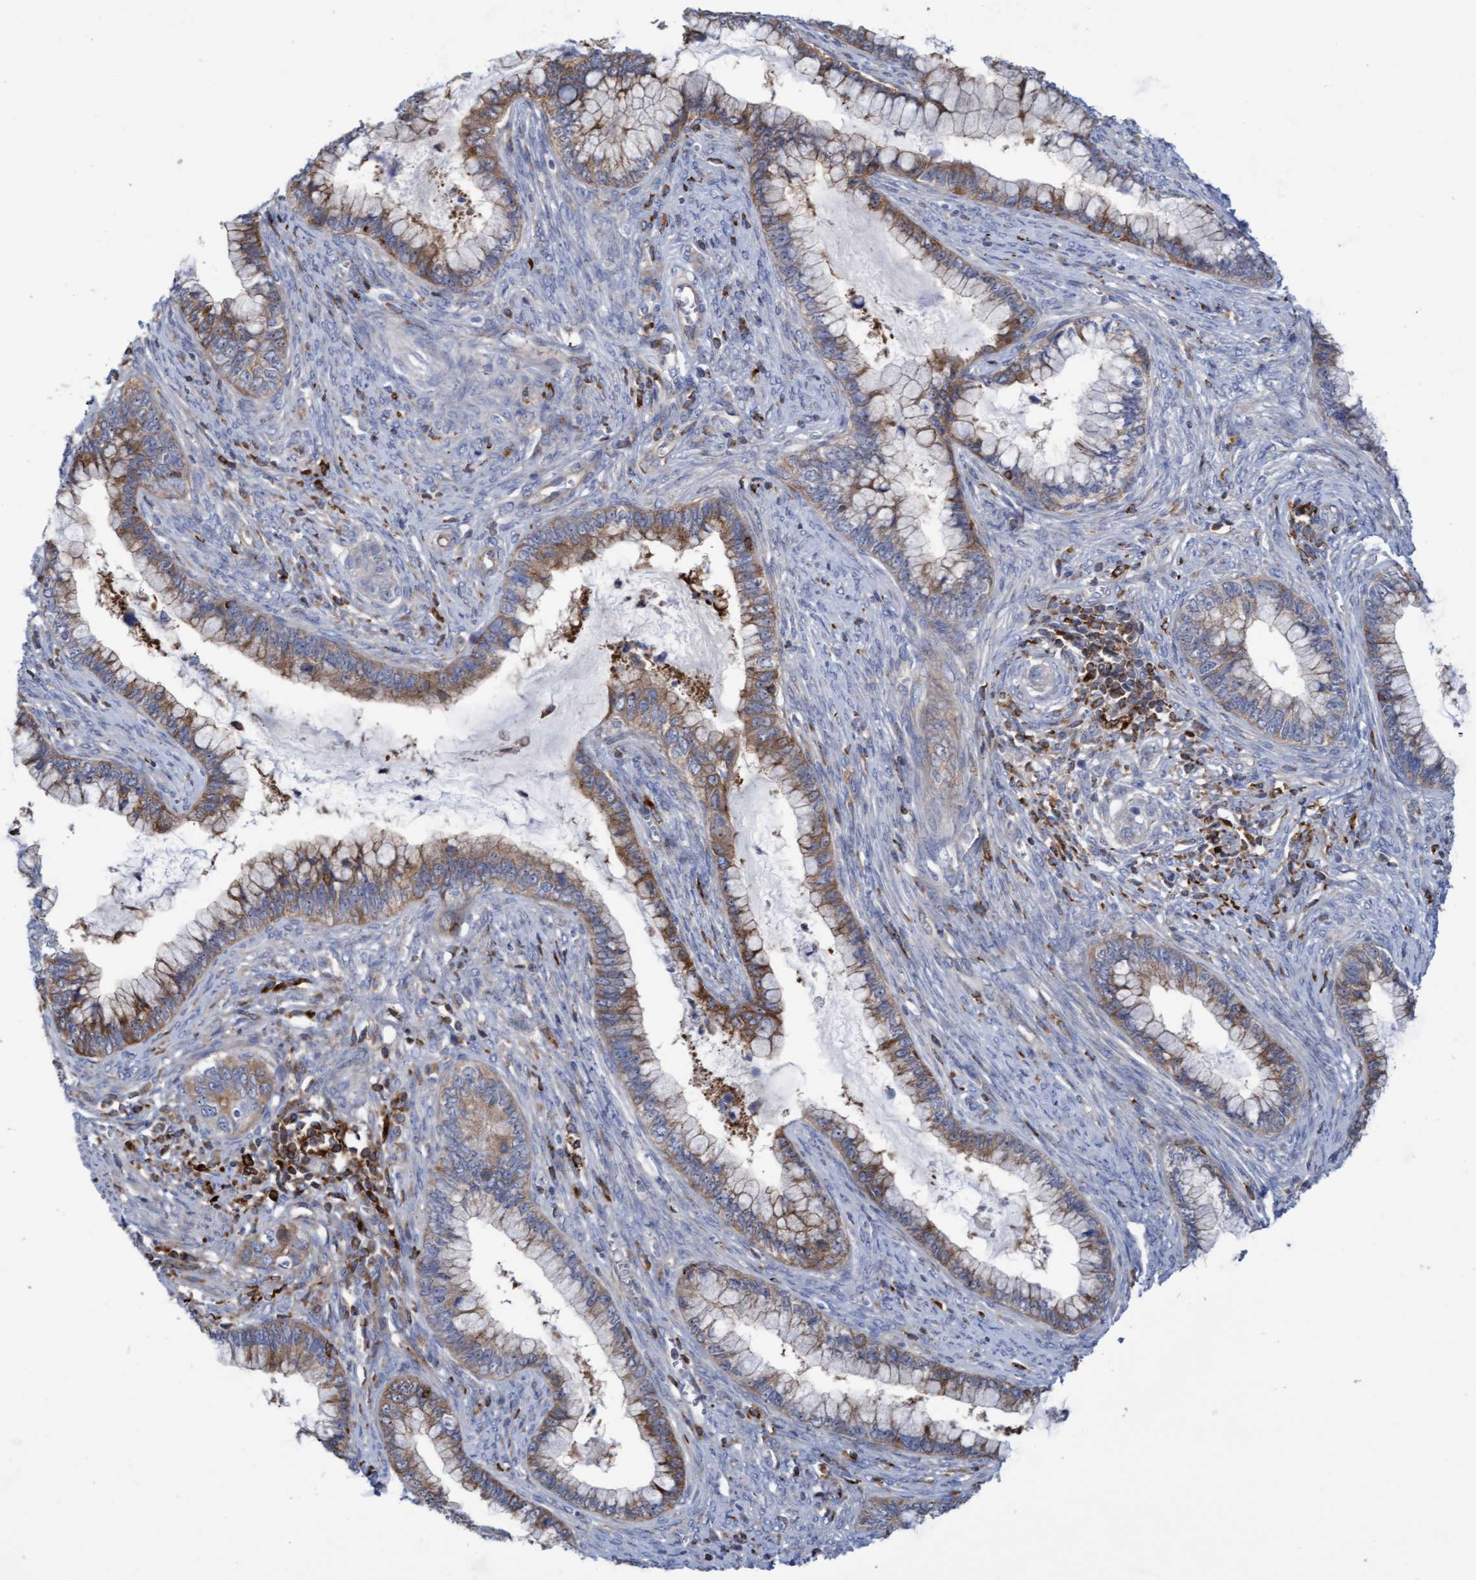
{"staining": {"intensity": "moderate", "quantity": "25%-75%", "location": "cytoplasmic/membranous"}, "tissue": "cervical cancer", "cell_type": "Tumor cells", "image_type": "cancer", "snomed": [{"axis": "morphology", "description": "Adenocarcinoma, NOS"}, {"axis": "topography", "description": "Cervix"}], "caption": "Immunohistochemistry (IHC) (DAB (3,3'-diaminobenzidine)) staining of cervical adenocarcinoma reveals moderate cytoplasmic/membranous protein expression in approximately 25%-75% of tumor cells.", "gene": "FNBP1", "patient": {"sex": "female", "age": 44}}